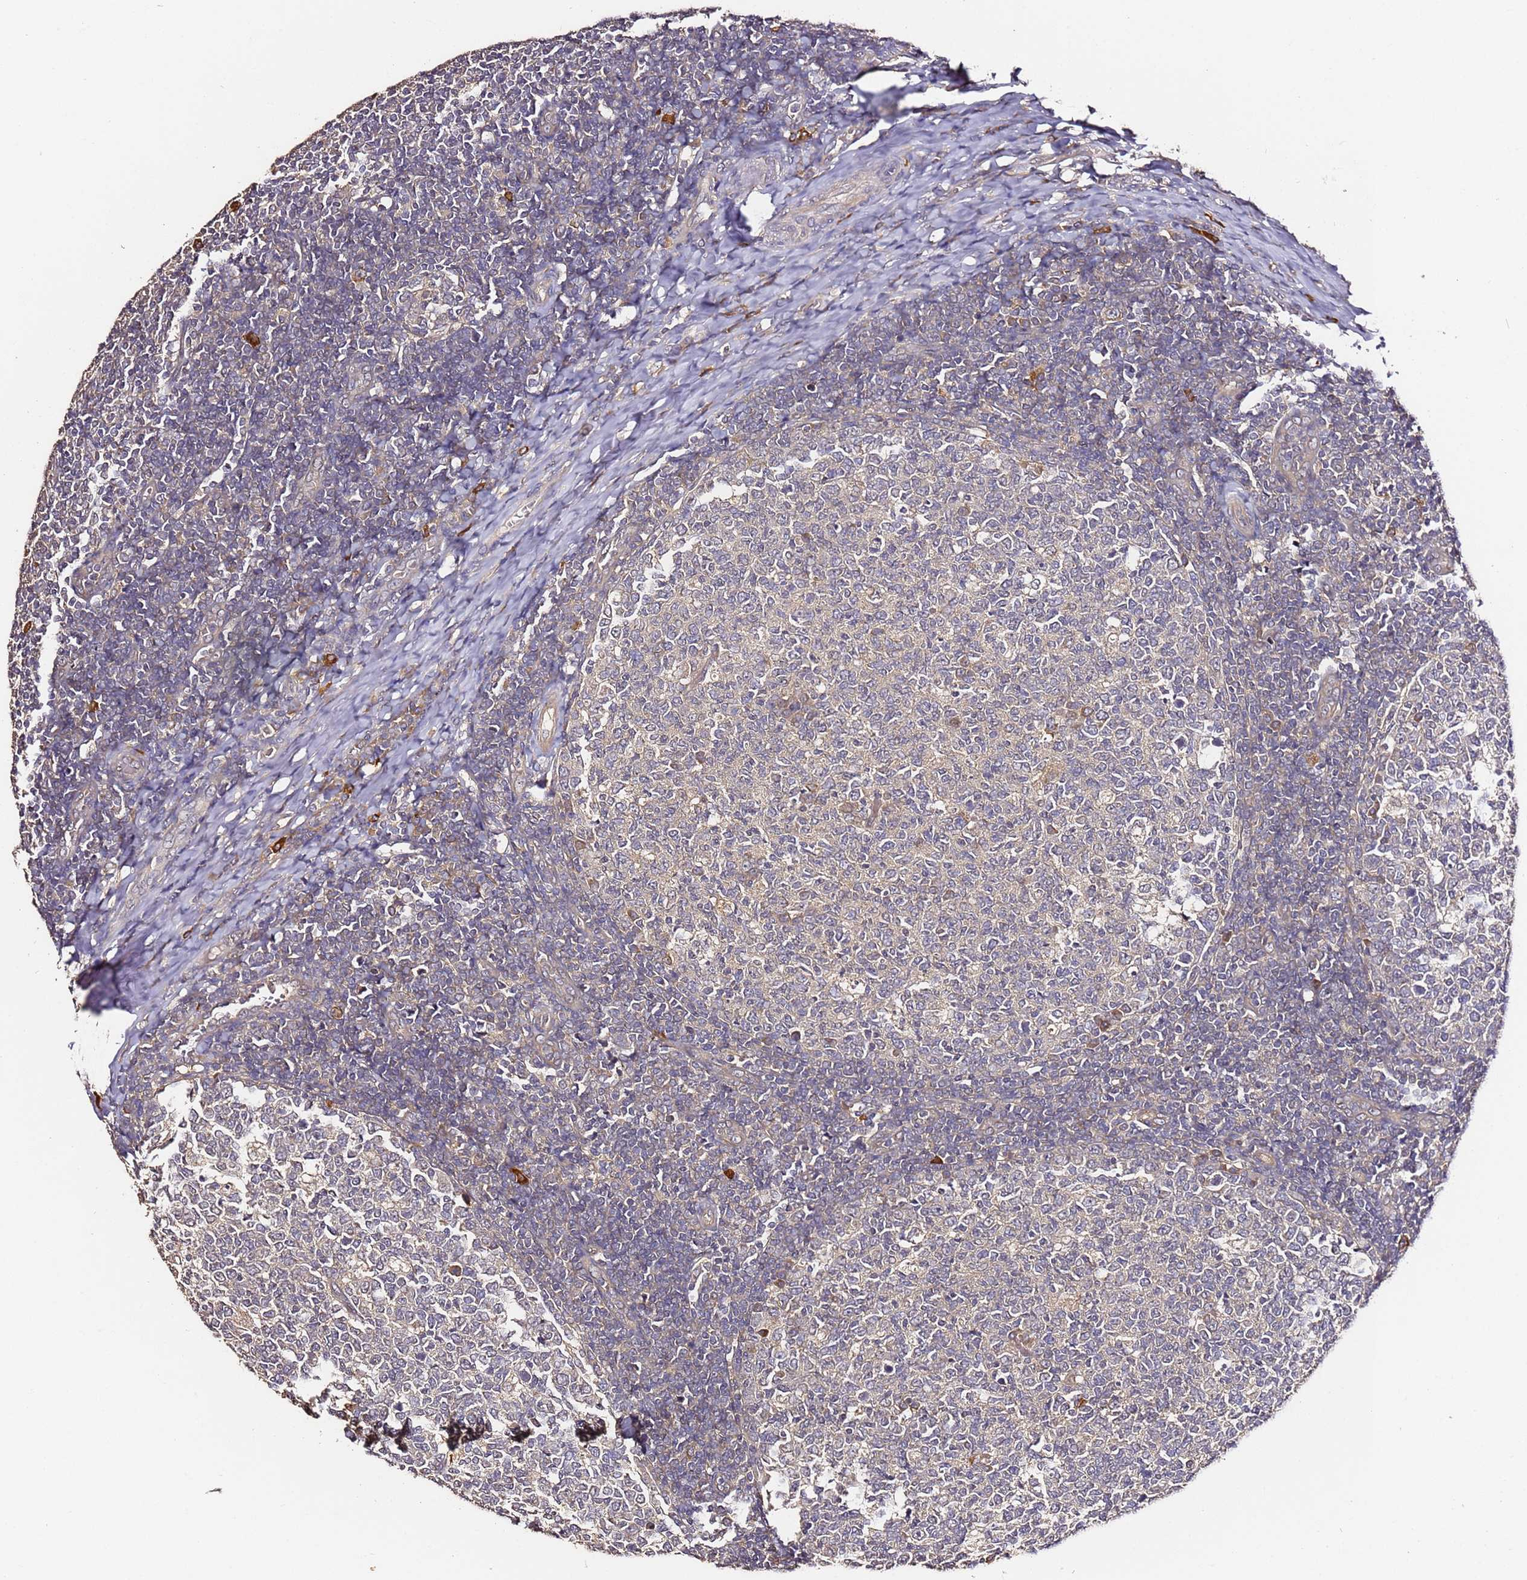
{"staining": {"intensity": "negative", "quantity": "none", "location": "none"}, "tissue": "tonsil", "cell_type": "Germinal center cells", "image_type": "normal", "snomed": [{"axis": "morphology", "description": "Normal tissue, NOS"}, {"axis": "topography", "description": "Tonsil"}], "caption": "A high-resolution histopathology image shows immunohistochemistry staining of unremarkable tonsil, which shows no significant staining in germinal center cells.", "gene": "C6orf136", "patient": {"sex": "female", "age": 19}}